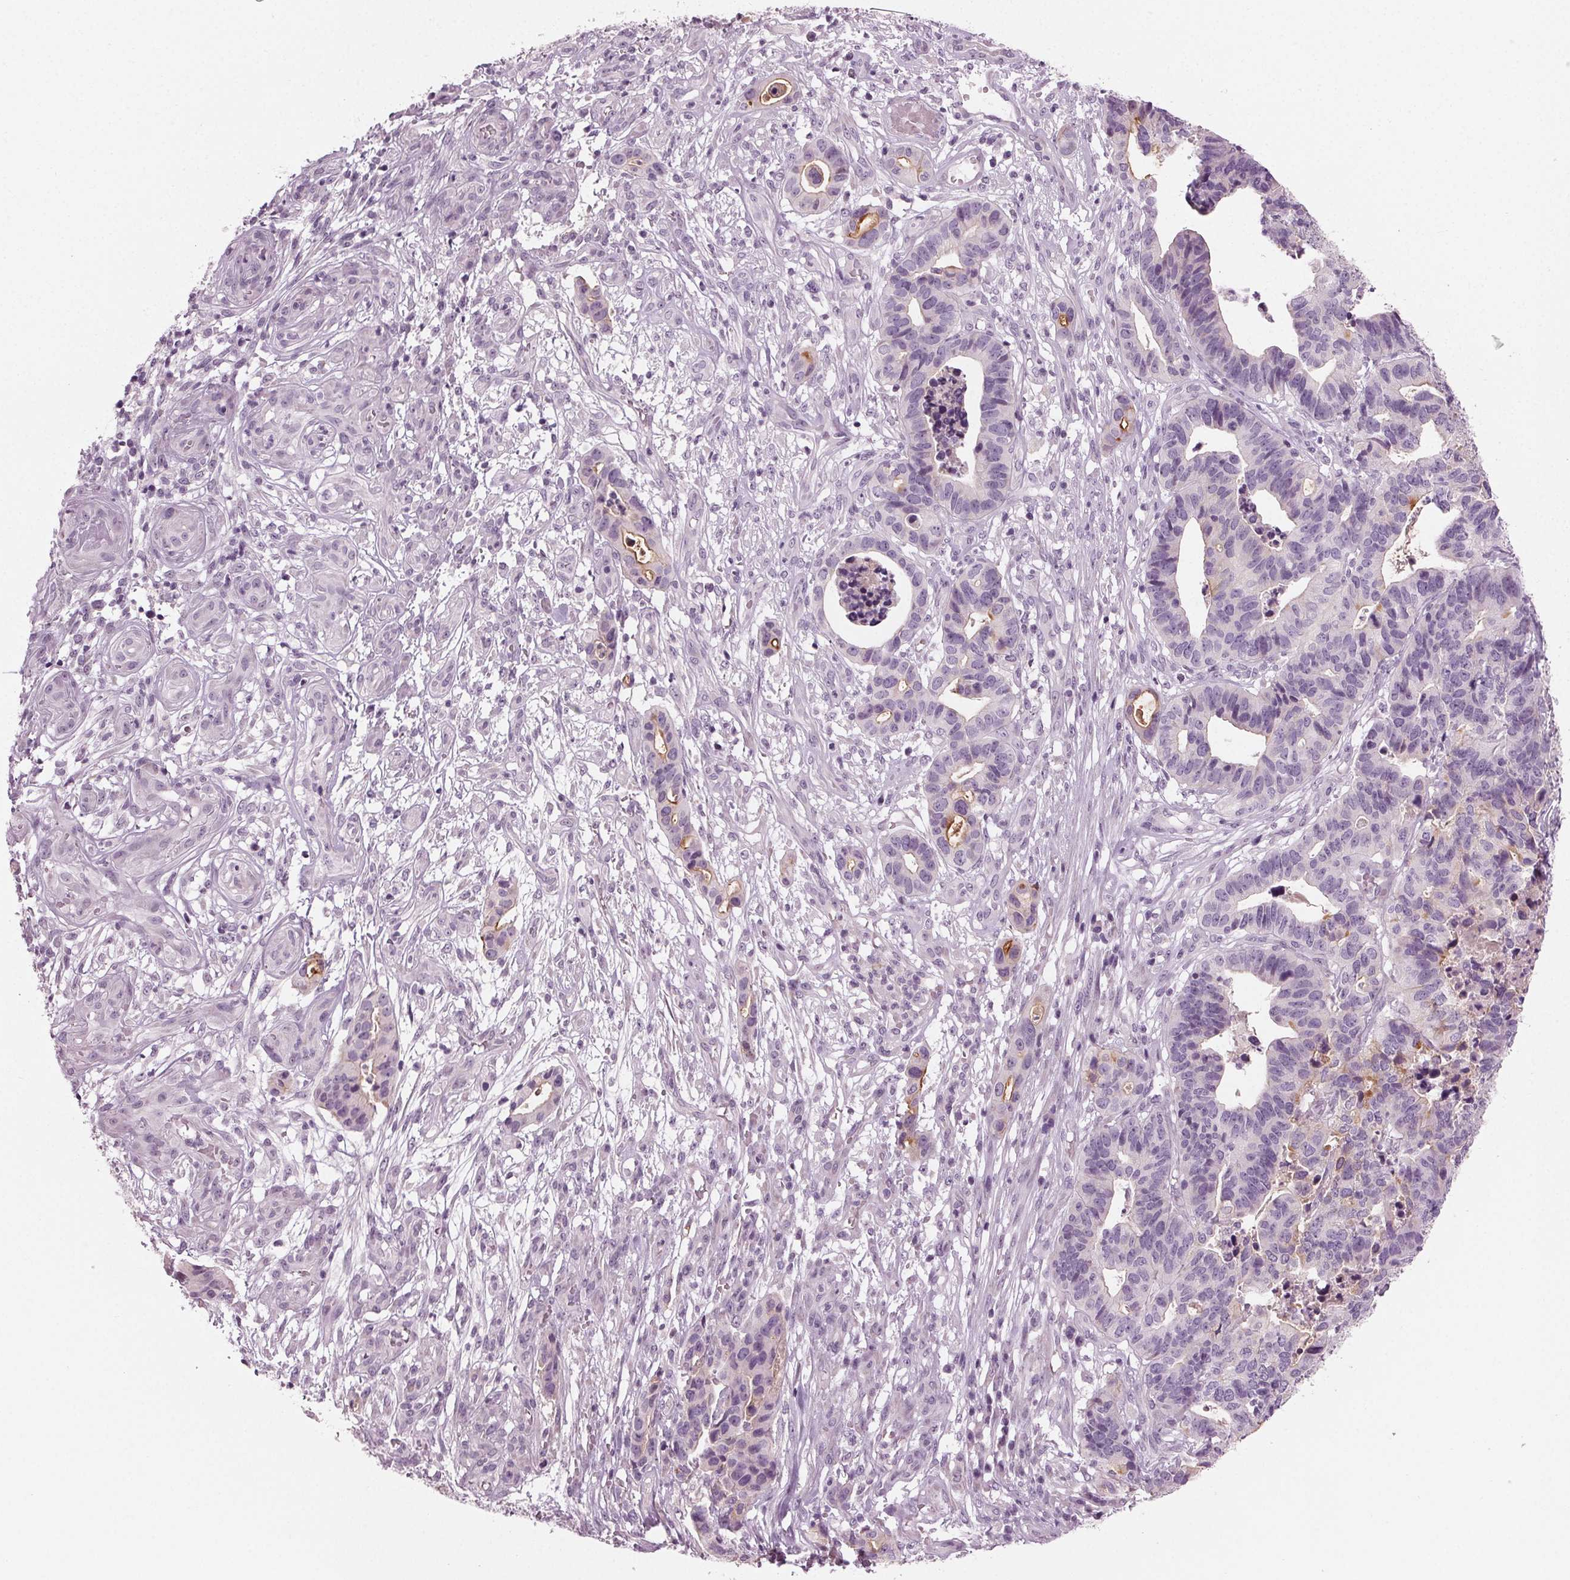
{"staining": {"intensity": "weak", "quantity": "<25%", "location": "cytoplasmic/membranous"}, "tissue": "stomach cancer", "cell_type": "Tumor cells", "image_type": "cancer", "snomed": [{"axis": "morphology", "description": "Adenocarcinoma, NOS"}, {"axis": "topography", "description": "Stomach, upper"}], "caption": "An image of human stomach cancer is negative for staining in tumor cells.", "gene": "PRAP1", "patient": {"sex": "female", "age": 67}}